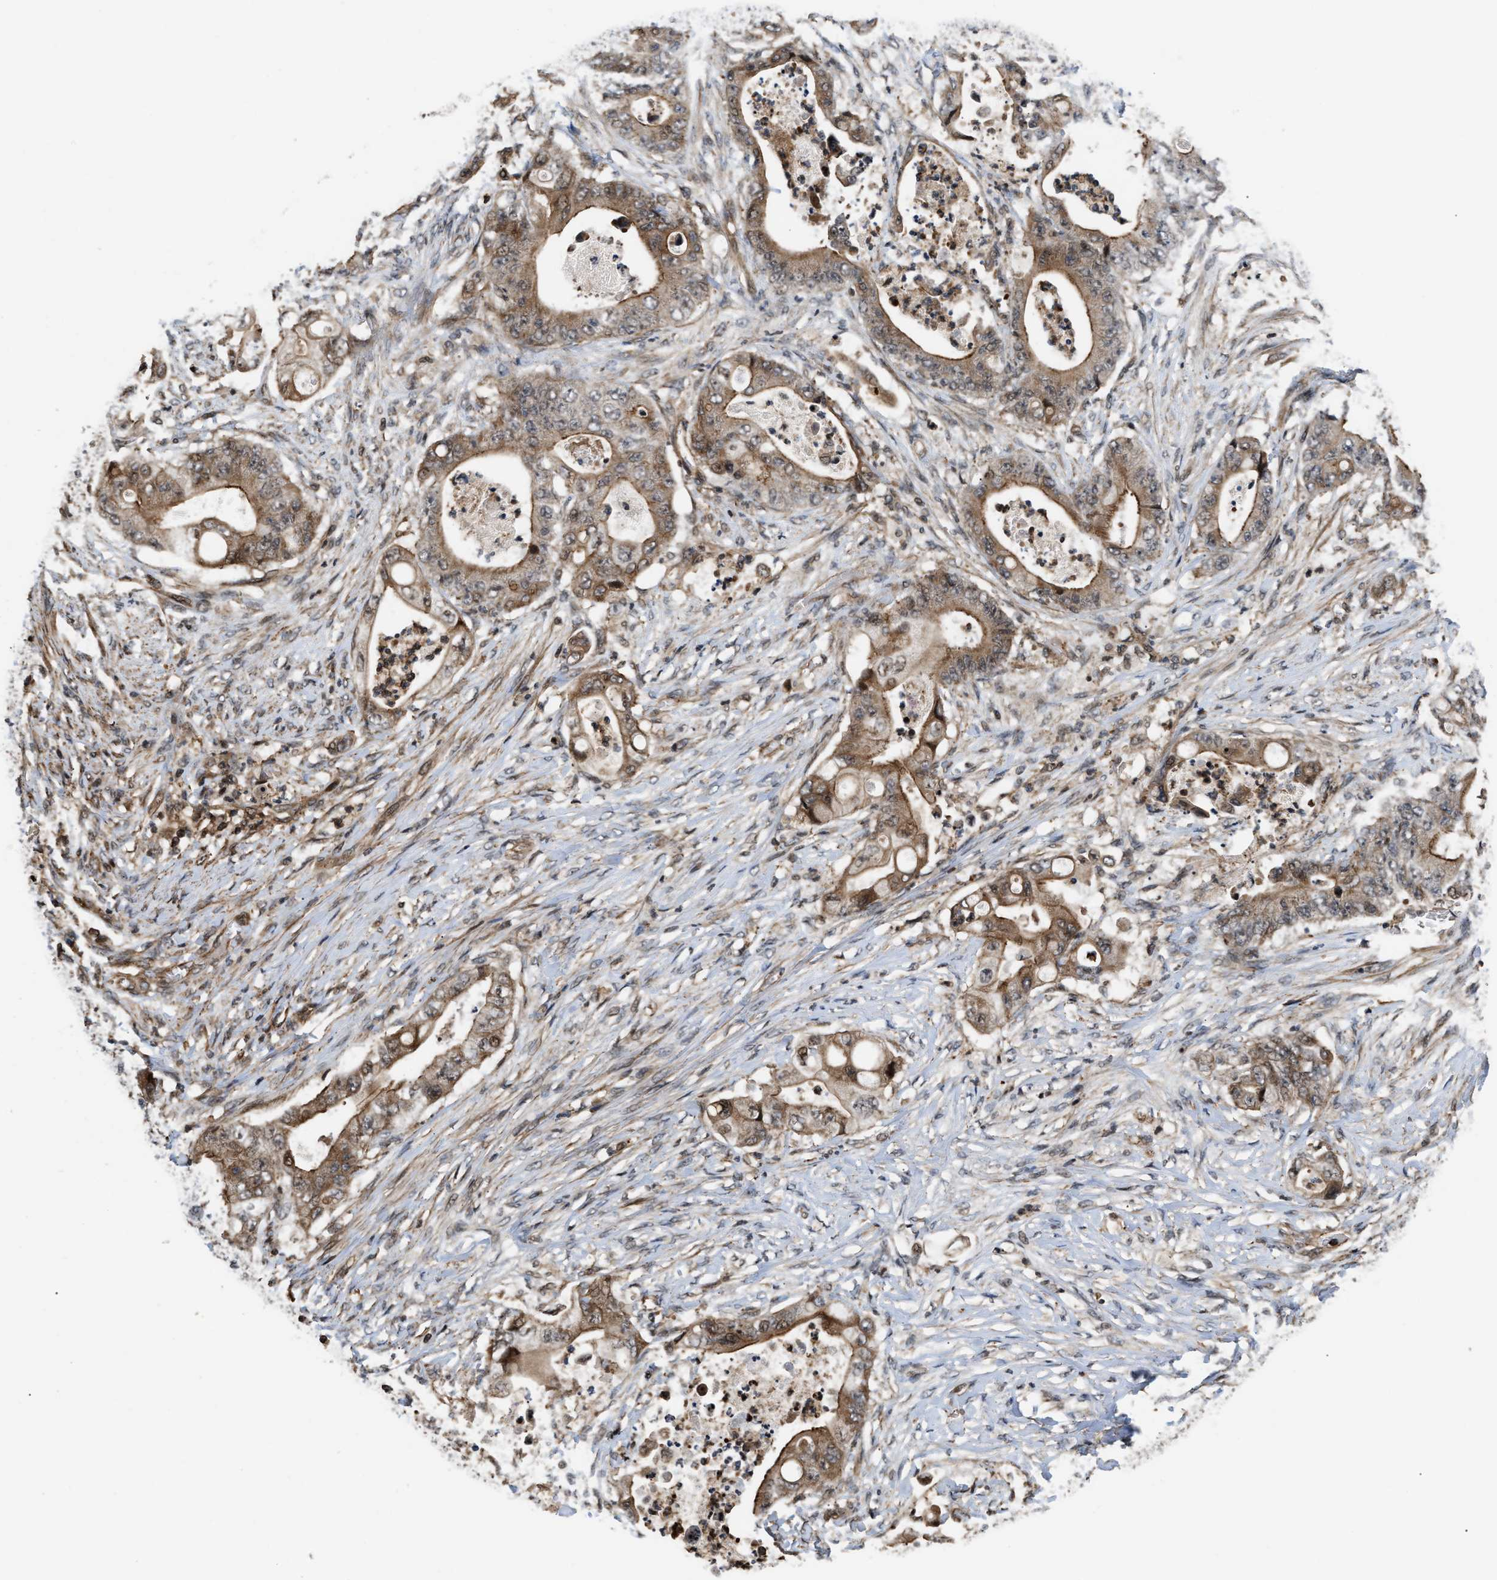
{"staining": {"intensity": "moderate", "quantity": ">75%", "location": "cytoplasmic/membranous,nuclear"}, "tissue": "stomach cancer", "cell_type": "Tumor cells", "image_type": "cancer", "snomed": [{"axis": "morphology", "description": "Adenocarcinoma, NOS"}, {"axis": "topography", "description": "Stomach"}], "caption": "Protein analysis of stomach adenocarcinoma tissue displays moderate cytoplasmic/membranous and nuclear staining in about >75% of tumor cells.", "gene": "STAU2", "patient": {"sex": "female", "age": 73}}